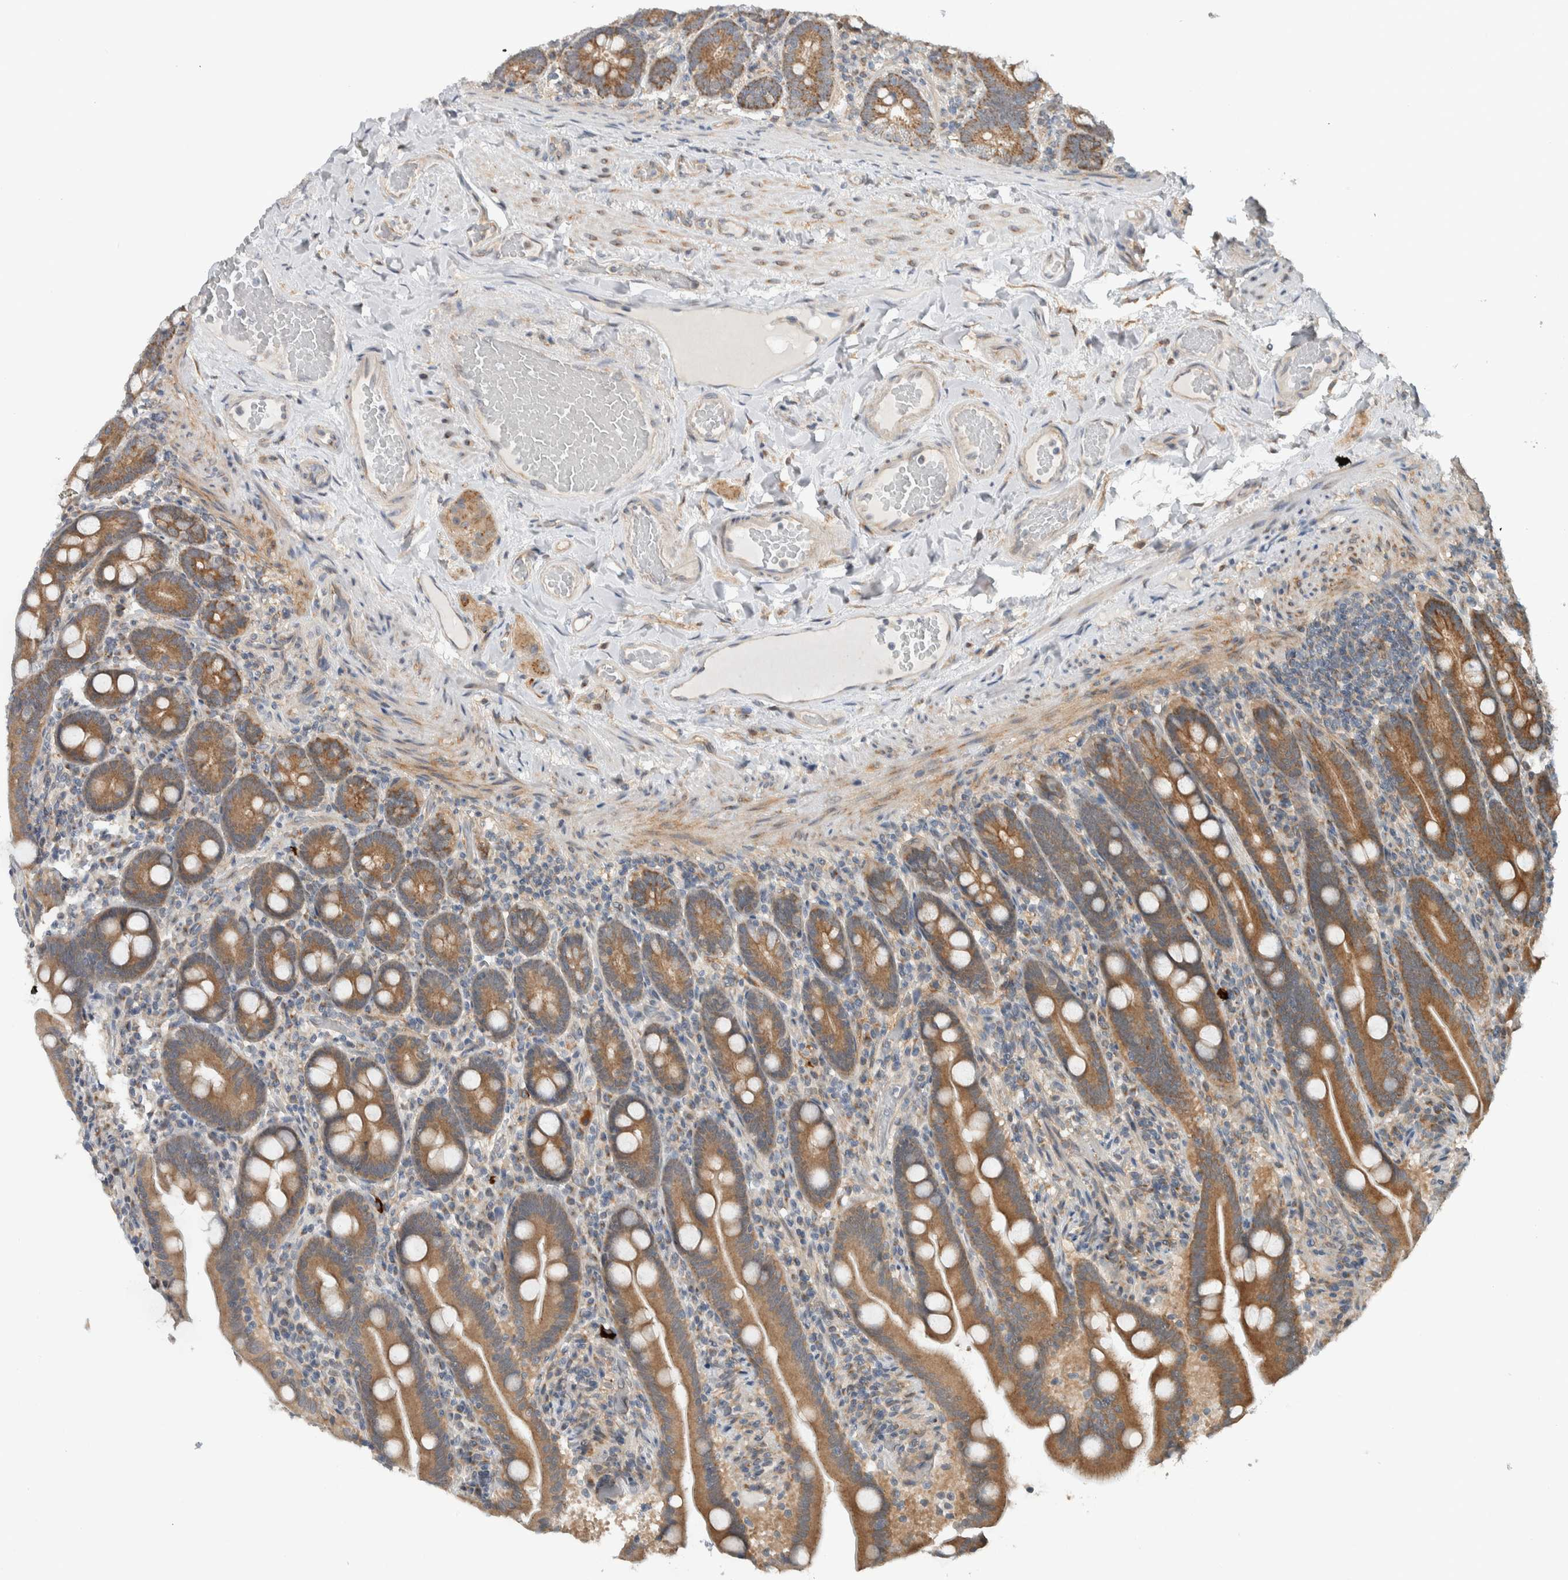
{"staining": {"intensity": "moderate", "quantity": ">75%", "location": "cytoplasmic/membranous"}, "tissue": "duodenum", "cell_type": "Glandular cells", "image_type": "normal", "snomed": [{"axis": "morphology", "description": "Normal tissue, NOS"}, {"axis": "topography", "description": "Duodenum"}], "caption": "A medium amount of moderate cytoplasmic/membranous positivity is appreciated in approximately >75% of glandular cells in normal duodenum.", "gene": "RERE", "patient": {"sex": "male", "age": 54}}